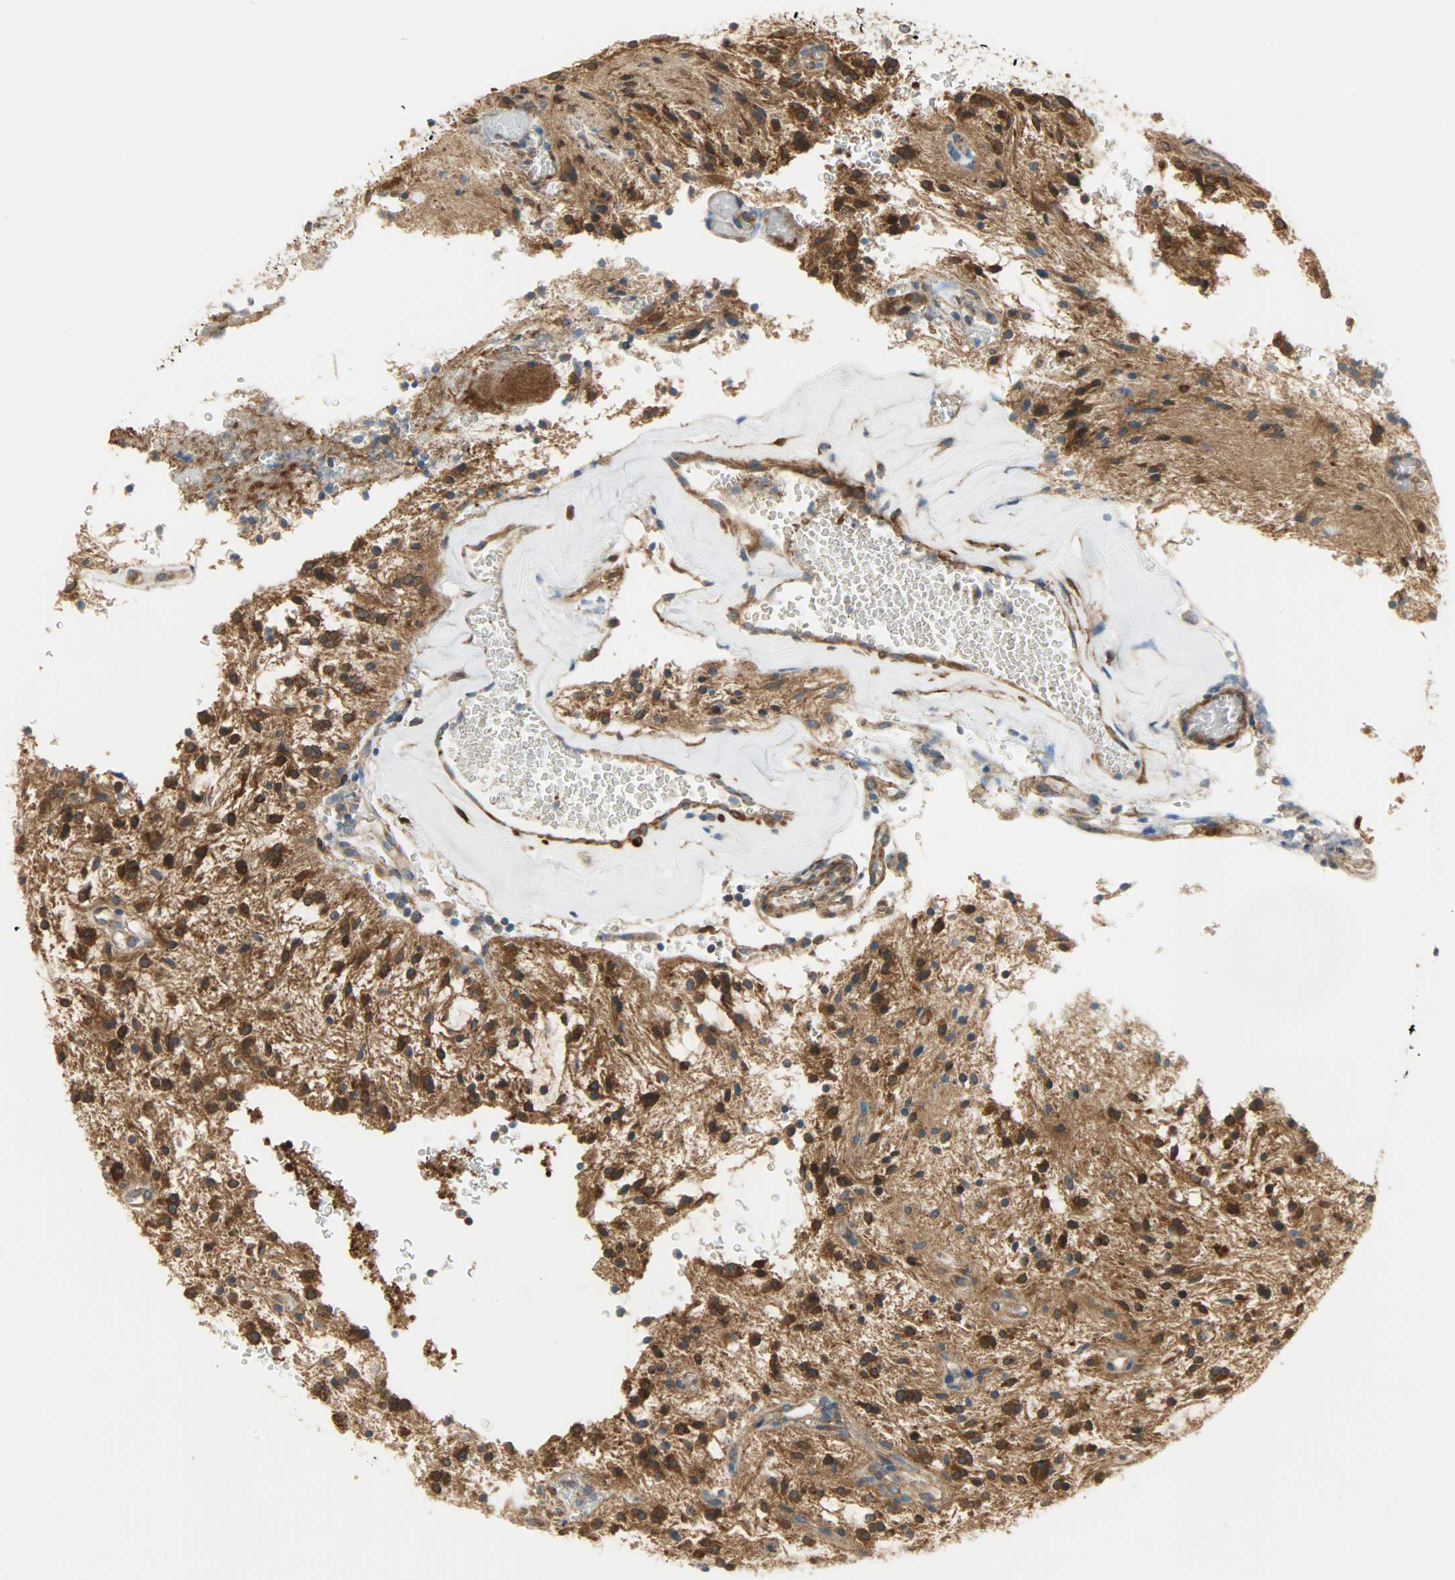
{"staining": {"intensity": "strong", "quantity": ">75%", "location": "cytoplasmic/membranous,nuclear"}, "tissue": "glioma", "cell_type": "Tumor cells", "image_type": "cancer", "snomed": [{"axis": "morphology", "description": "Glioma, malignant, NOS"}, {"axis": "topography", "description": "Cerebellum"}], "caption": "Immunohistochemical staining of human glioma shows high levels of strong cytoplasmic/membranous and nuclear protein expression in approximately >75% of tumor cells. (Brightfield microscopy of DAB IHC at high magnification).", "gene": "C1orf198", "patient": {"sex": "female", "age": 10}}